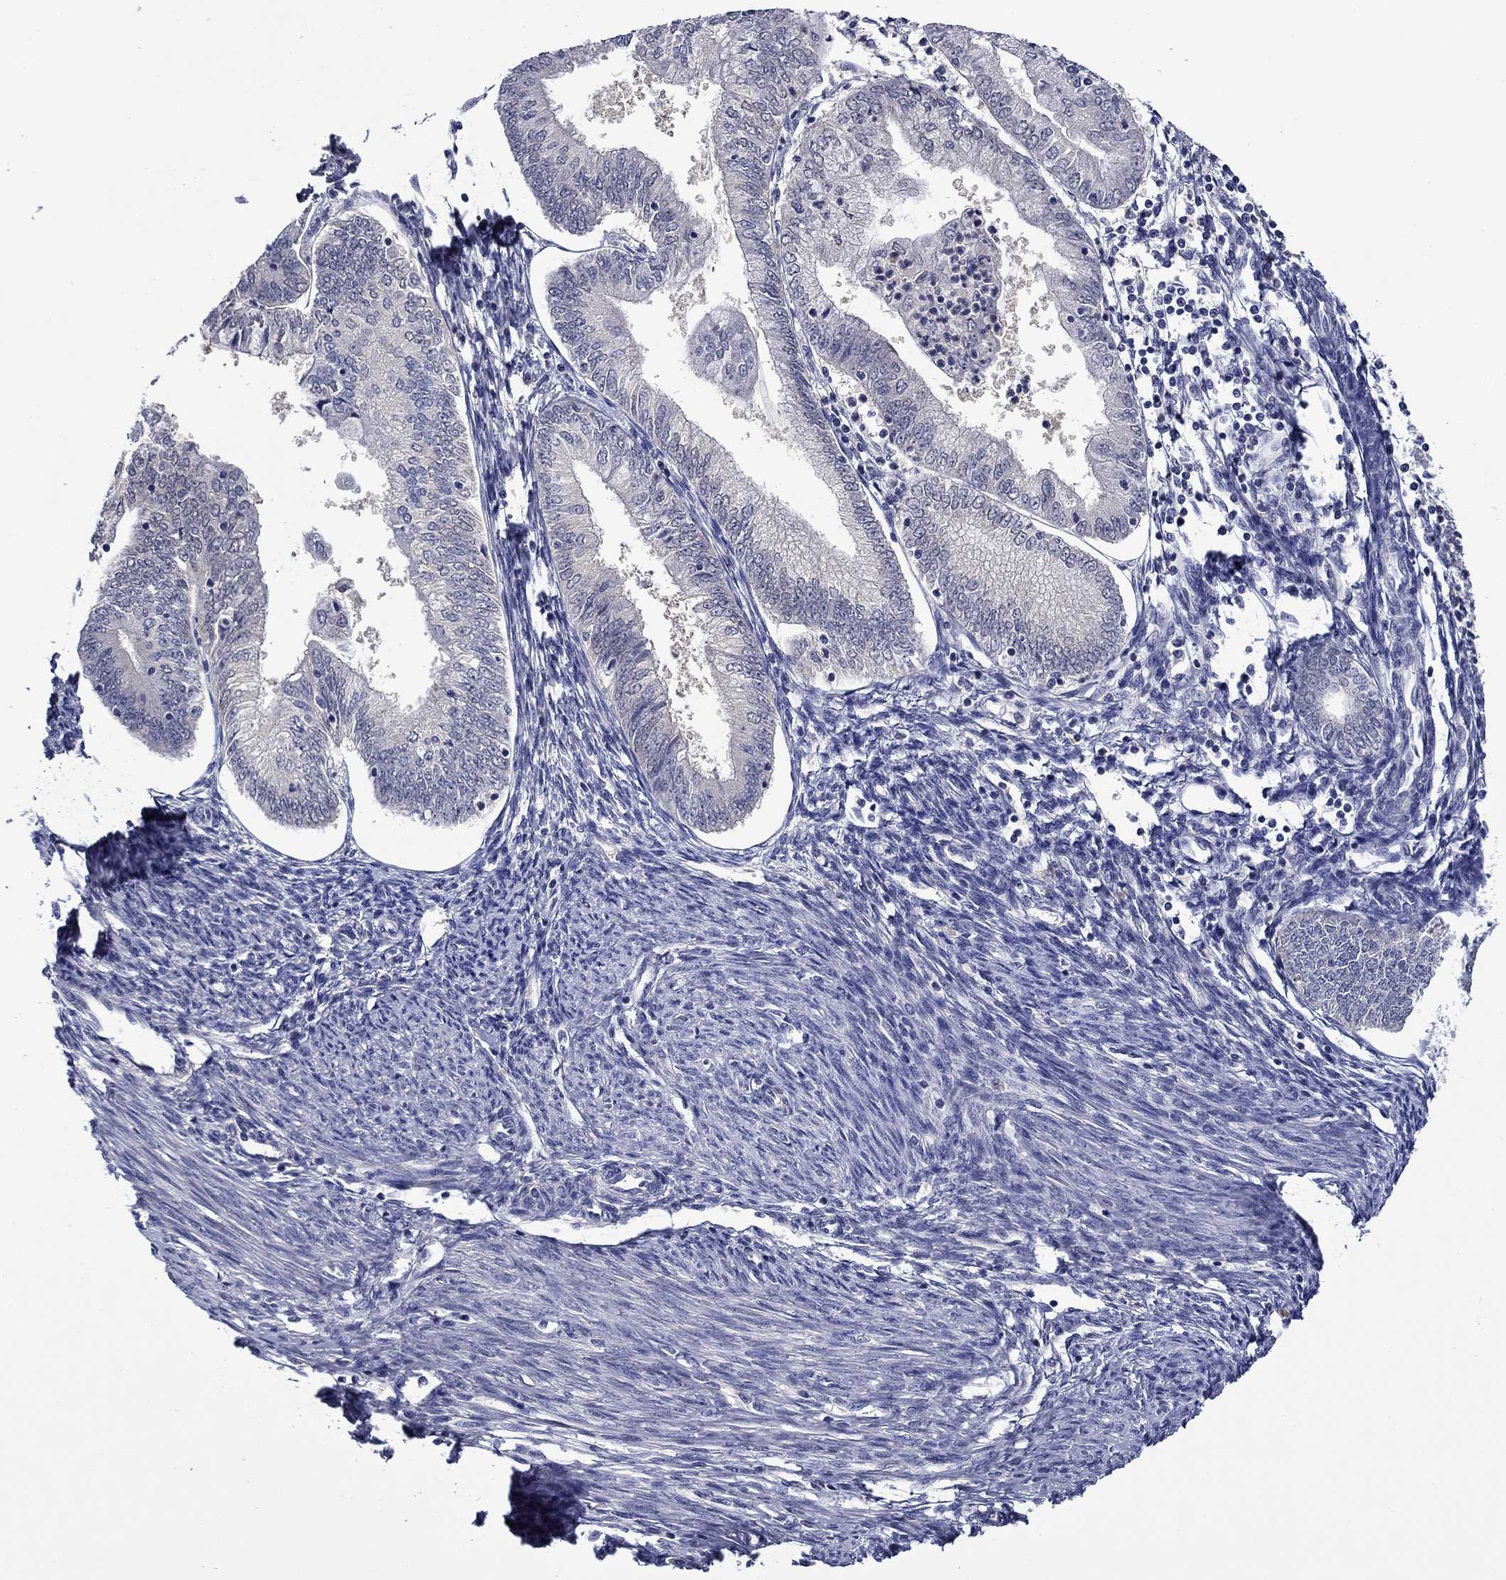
{"staining": {"intensity": "negative", "quantity": "none", "location": "none"}, "tissue": "endometrial cancer", "cell_type": "Tumor cells", "image_type": "cancer", "snomed": [{"axis": "morphology", "description": "Adenocarcinoma, NOS"}, {"axis": "topography", "description": "Endometrium"}], "caption": "This is an IHC image of human adenocarcinoma (endometrial). There is no staining in tumor cells.", "gene": "DDTL", "patient": {"sex": "female", "age": 55}}